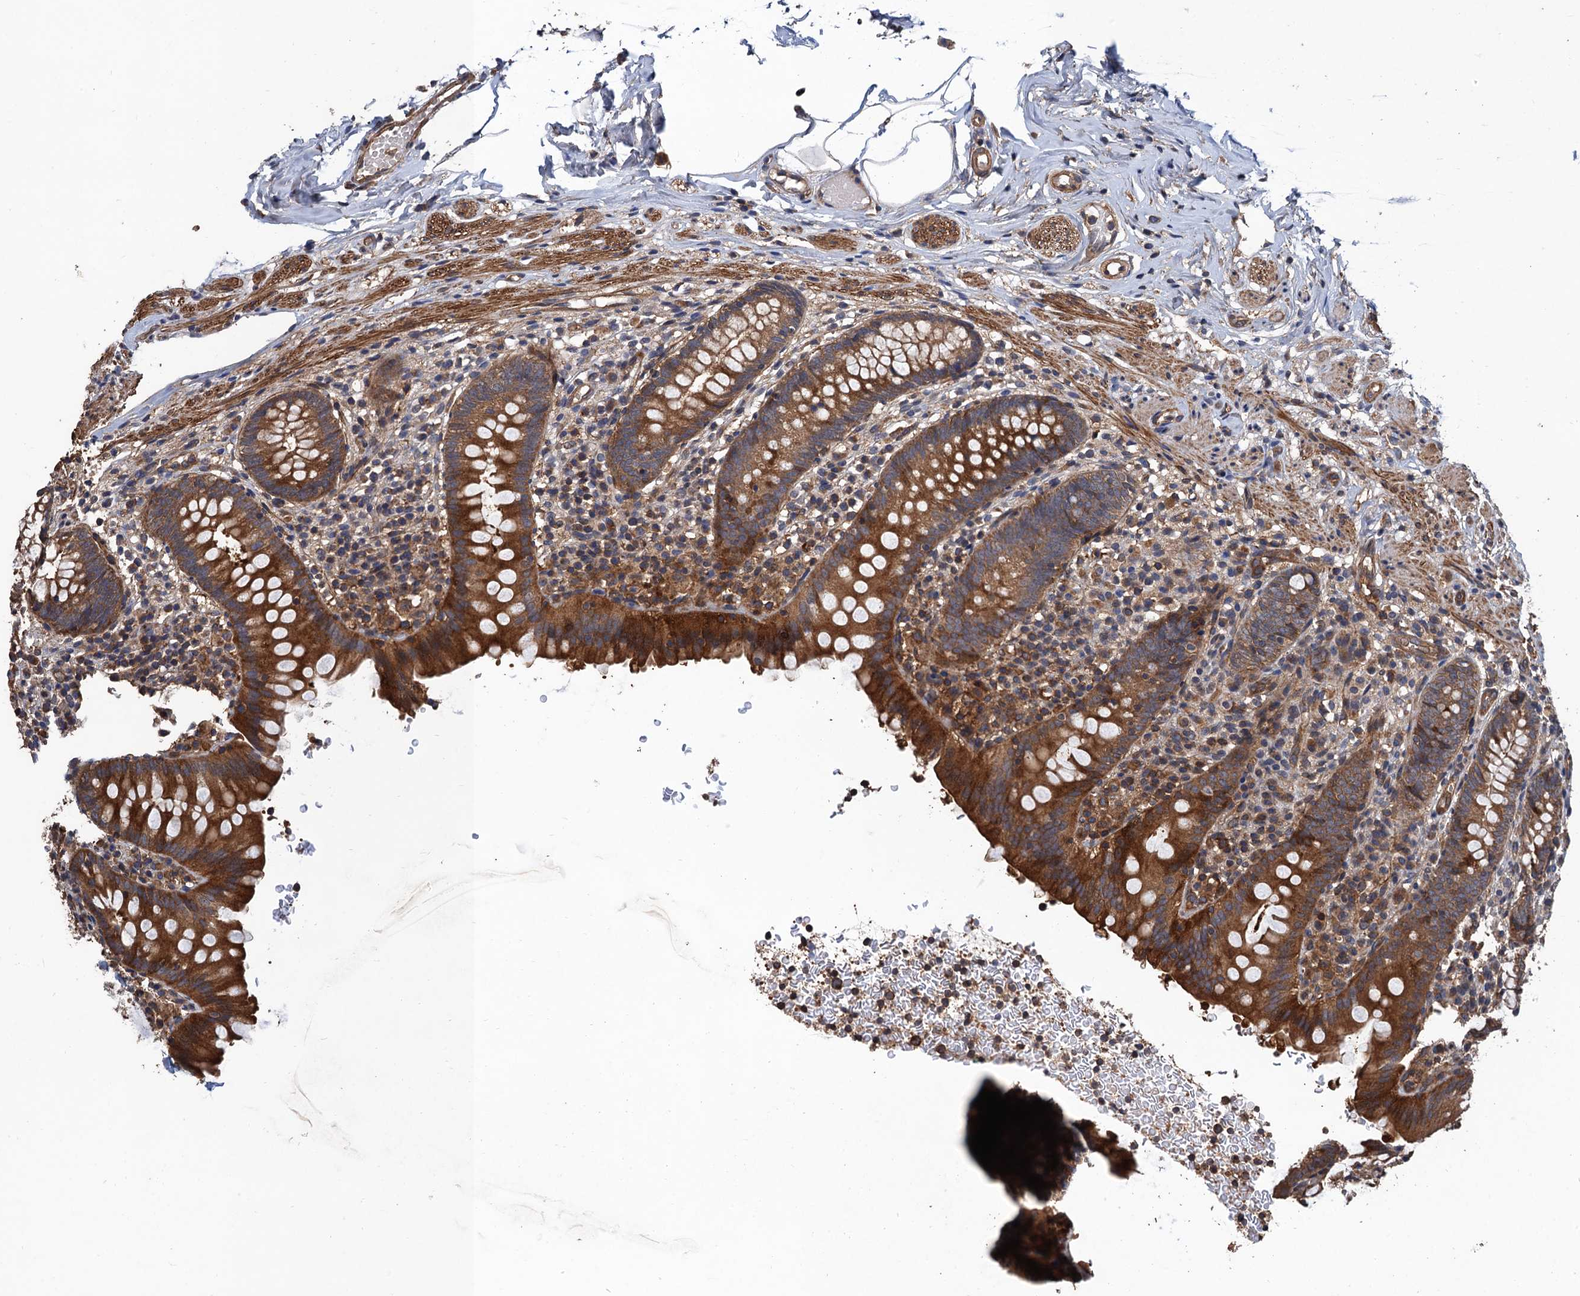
{"staining": {"intensity": "strong", "quantity": ">75%", "location": "cytoplasmic/membranous"}, "tissue": "appendix", "cell_type": "Glandular cells", "image_type": "normal", "snomed": [{"axis": "morphology", "description": "Normal tissue, NOS"}, {"axis": "topography", "description": "Appendix"}], "caption": "A photomicrograph showing strong cytoplasmic/membranous staining in about >75% of glandular cells in normal appendix, as visualized by brown immunohistochemical staining.", "gene": "PPP4R1", "patient": {"sex": "male", "age": 55}}